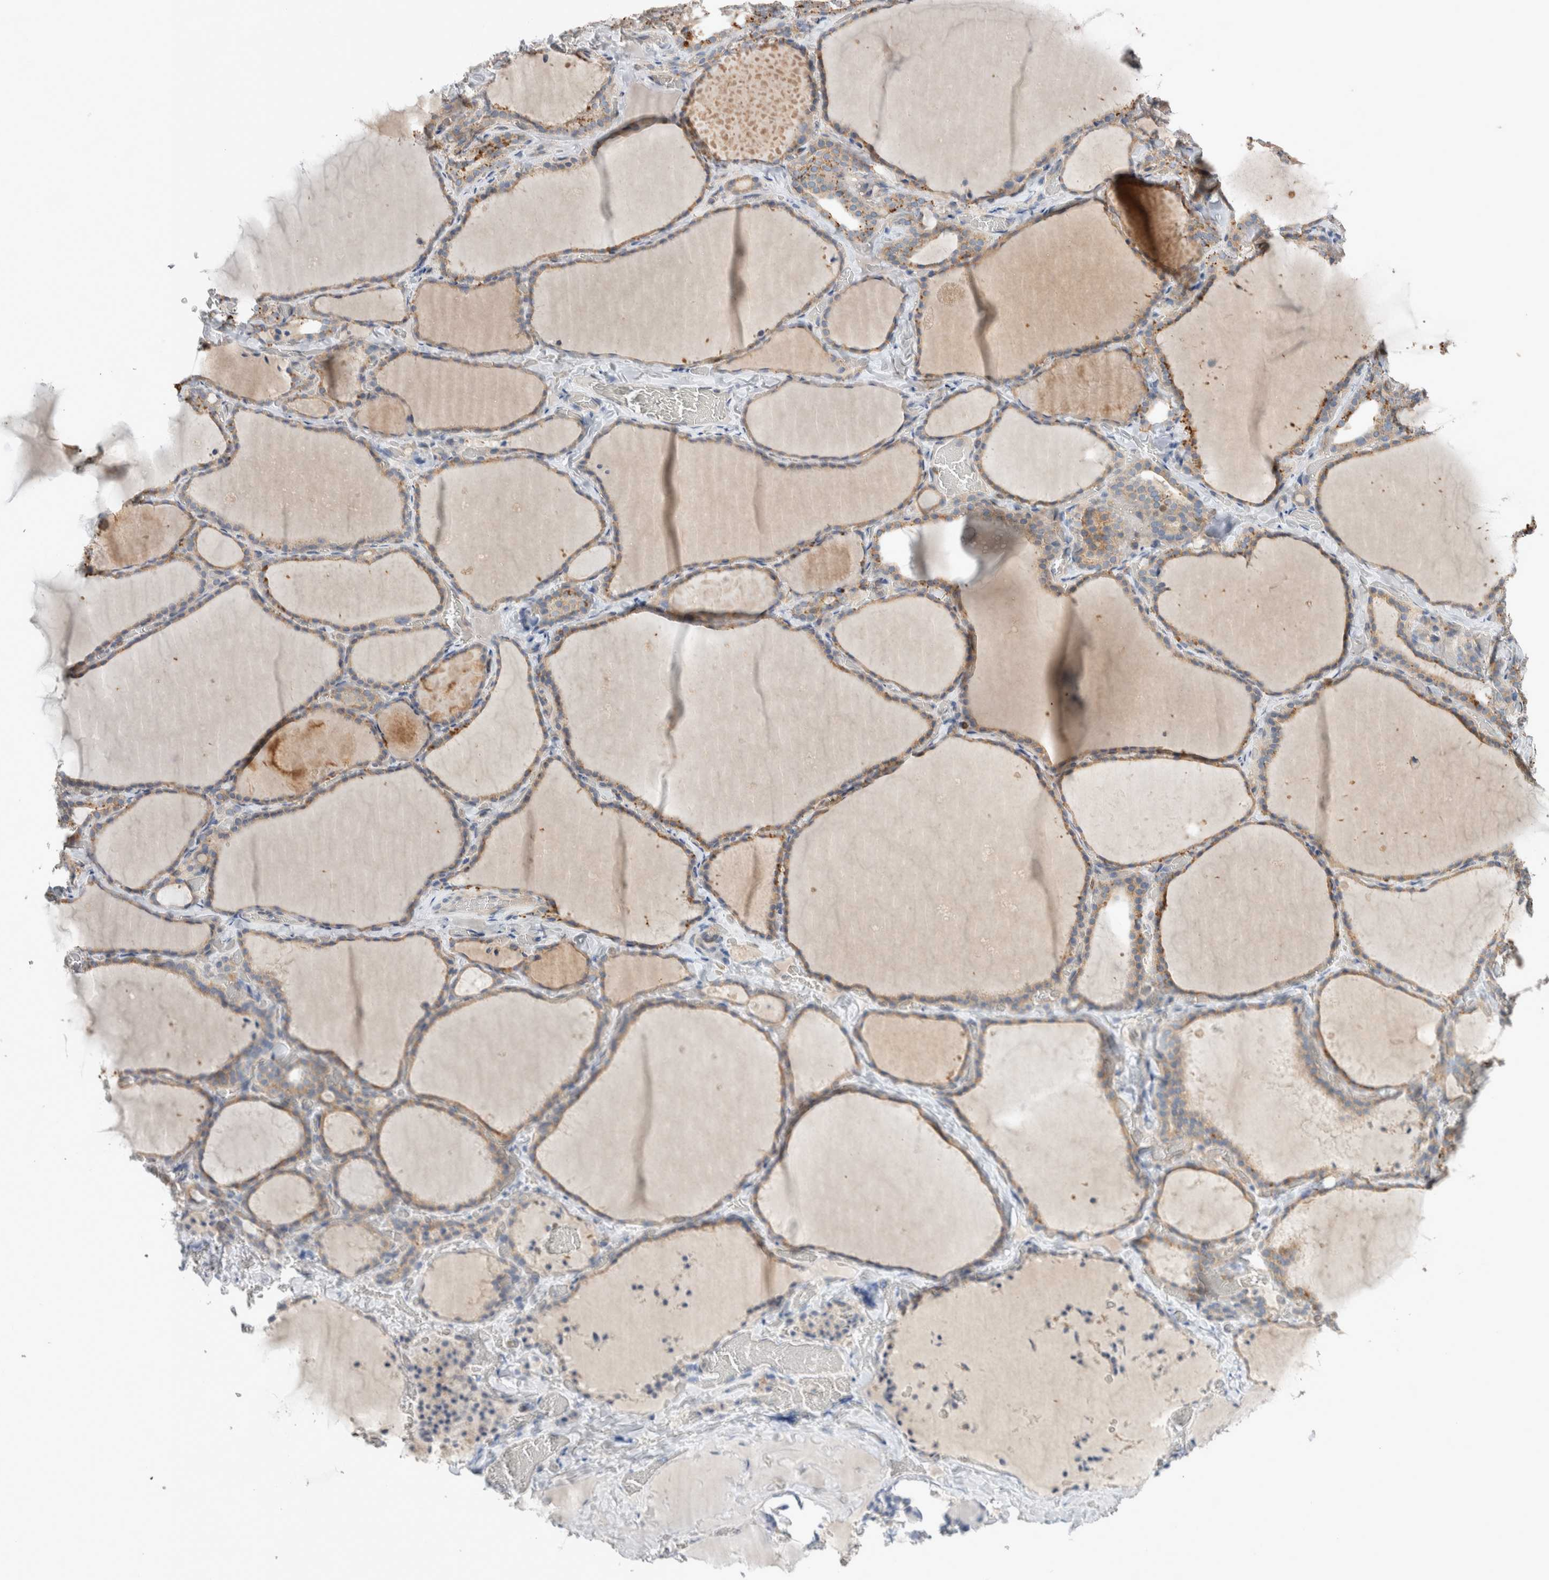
{"staining": {"intensity": "weak", "quantity": ">75%", "location": "cytoplasmic/membranous"}, "tissue": "thyroid gland", "cell_type": "Glandular cells", "image_type": "normal", "snomed": [{"axis": "morphology", "description": "Normal tissue, NOS"}, {"axis": "topography", "description": "Thyroid gland"}], "caption": "Thyroid gland stained with a brown dye reveals weak cytoplasmic/membranous positive positivity in about >75% of glandular cells.", "gene": "NFKB2", "patient": {"sex": "female", "age": 22}}